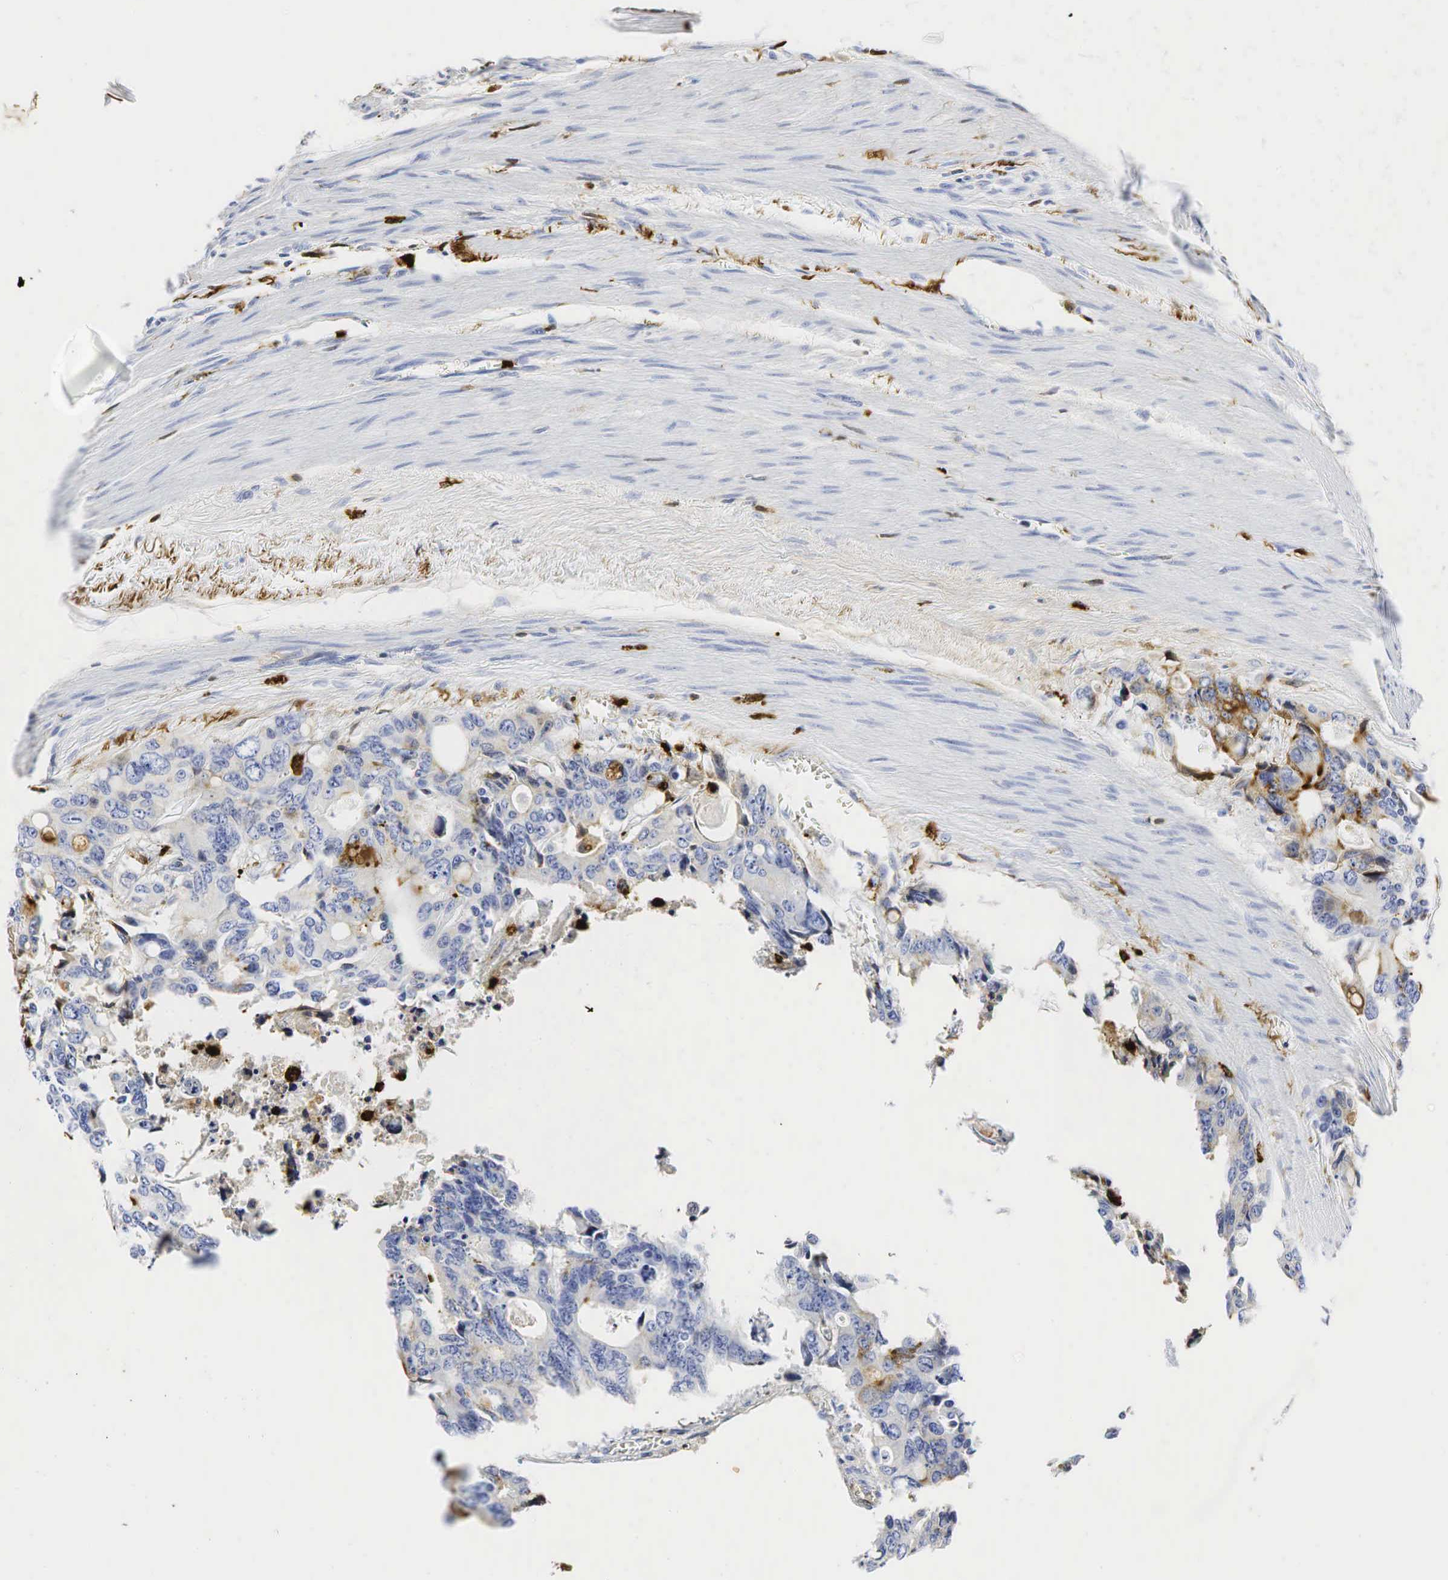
{"staining": {"intensity": "negative", "quantity": "none", "location": "none"}, "tissue": "colorectal cancer", "cell_type": "Tumor cells", "image_type": "cancer", "snomed": [{"axis": "morphology", "description": "Adenocarcinoma, NOS"}, {"axis": "topography", "description": "Rectum"}], "caption": "Immunohistochemistry (IHC) image of adenocarcinoma (colorectal) stained for a protein (brown), which reveals no positivity in tumor cells. (Stains: DAB (3,3'-diaminobenzidine) immunohistochemistry with hematoxylin counter stain, Microscopy: brightfield microscopy at high magnification).", "gene": "LYZ", "patient": {"sex": "male", "age": 76}}